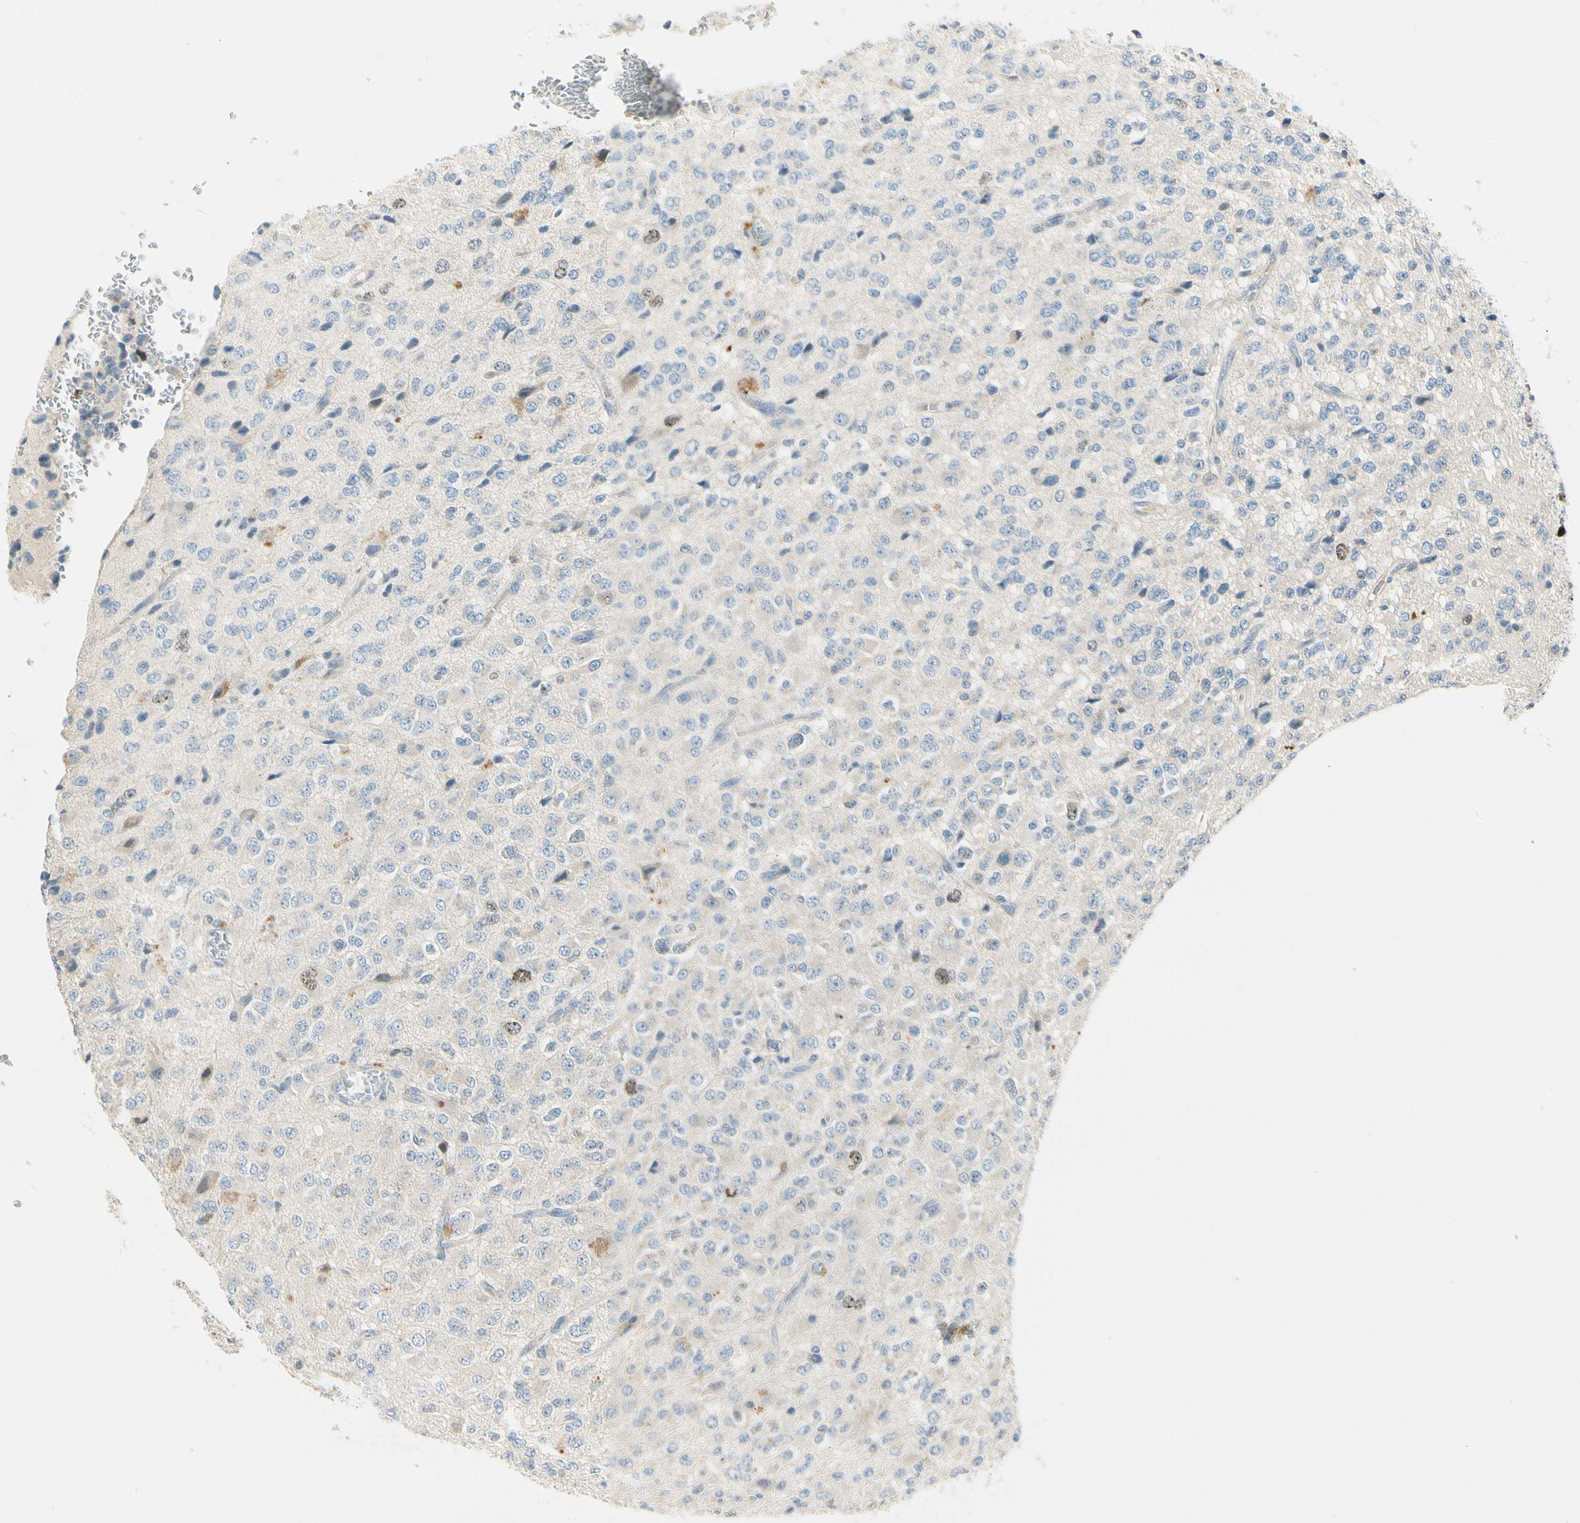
{"staining": {"intensity": "moderate", "quantity": "<25%", "location": "nuclear"}, "tissue": "glioma", "cell_type": "Tumor cells", "image_type": "cancer", "snomed": [{"axis": "morphology", "description": "Glioma, malignant, High grade"}, {"axis": "topography", "description": "pancreas cauda"}], "caption": "The photomicrograph reveals a brown stain indicating the presence of a protein in the nuclear of tumor cells in malignant glioma (high-grade). The protein is stained brown, and the nuclei are stained in blue (DAB IHC with brightfield microscopy, high magnification).", "gene": "PITX1", "patient": {"sex": "male", "age": 60}}